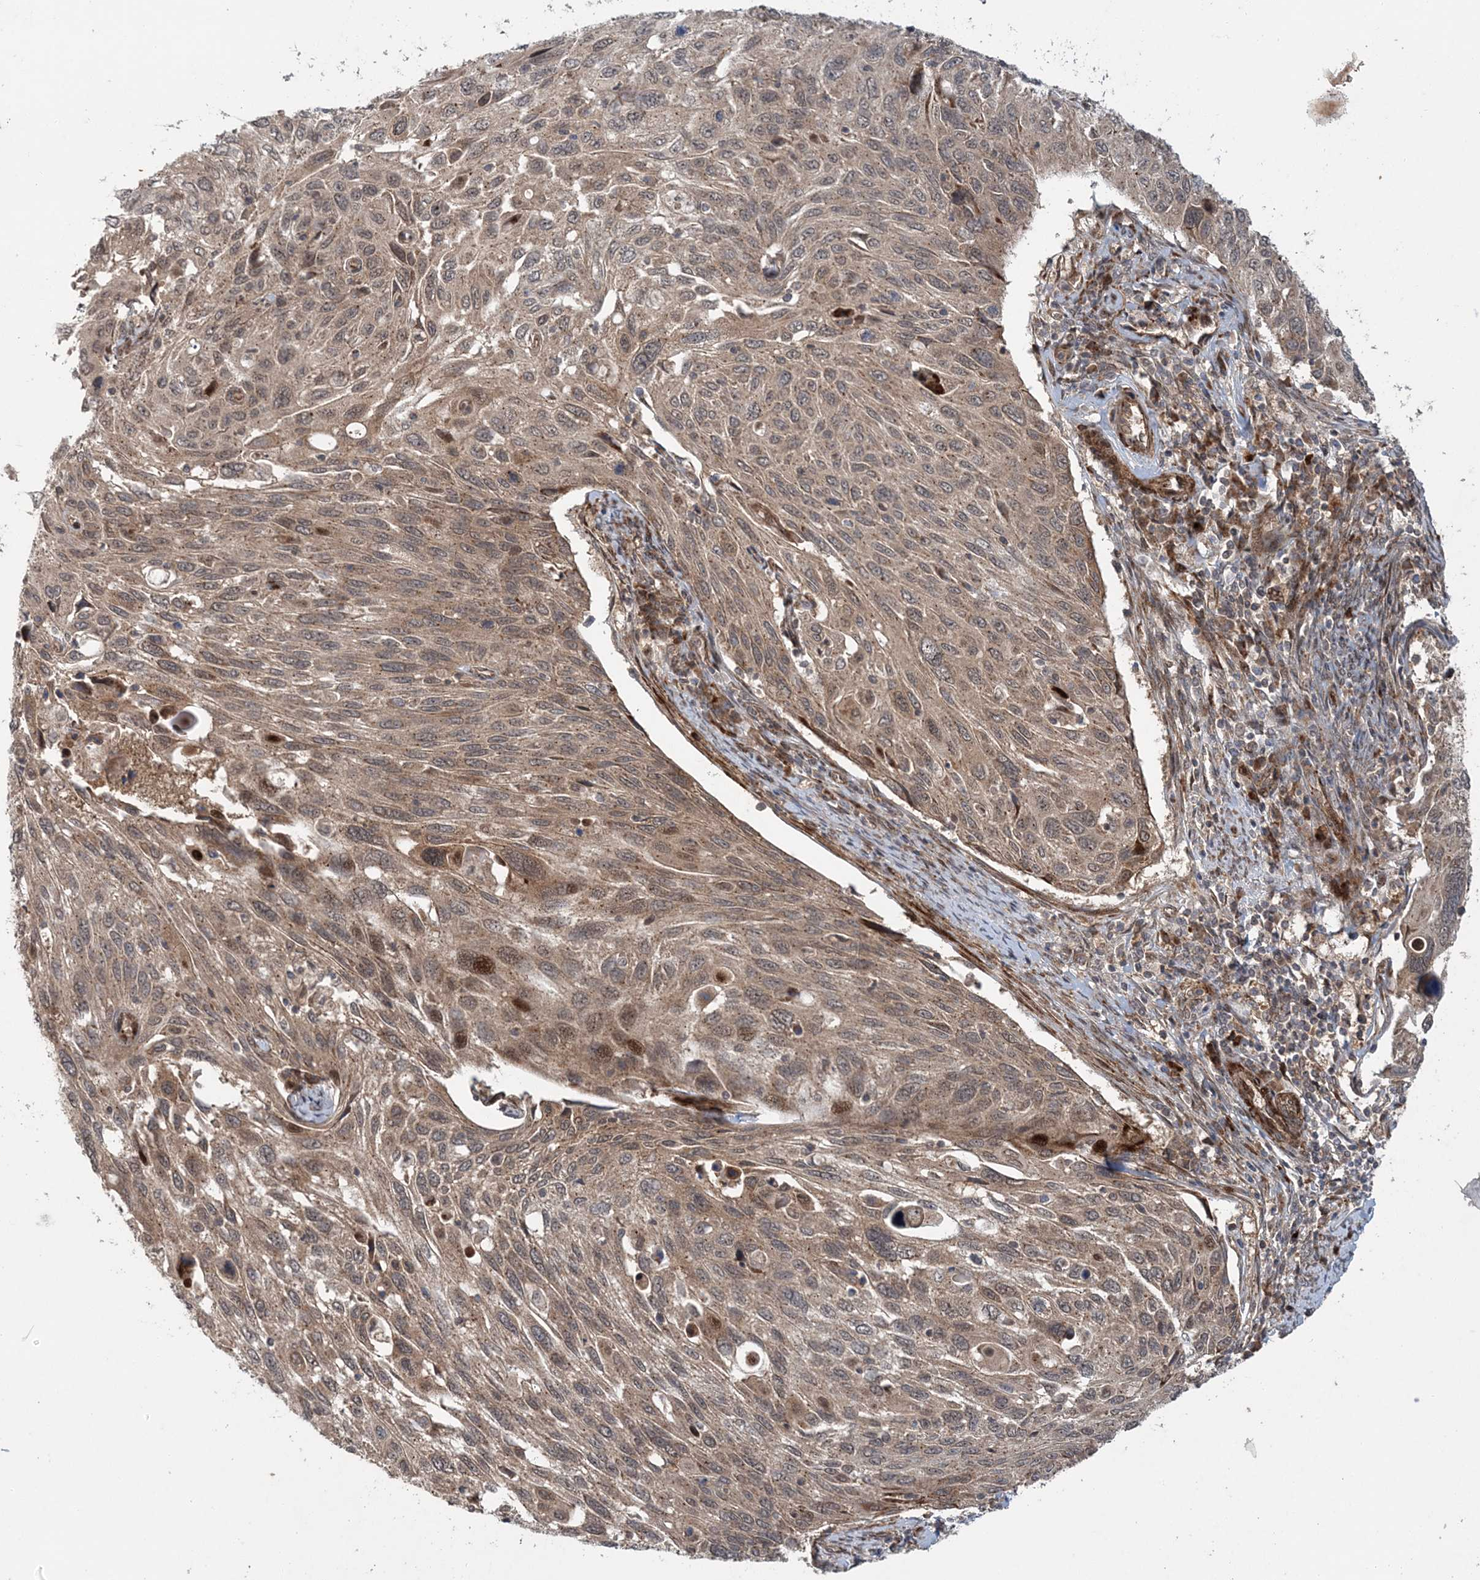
{"staining": {"intensity": "weak", "quantity": ">75%", "location": "cytoplasmic/membranous,nuclear"}, "tissue": "cervical cancer", "cell_type": "Tumor cells", "image_type": "cancer", "snomed": [{"axis": "morphology", "description": "Squamous cell carcinoma, NOS"}, {"axis": "topography", "description": "Cervix"}], "caption": "Immunohistochemistry (IHC) image of human cervical cancer stained for a protein (brown), which shows low levels of weak cytoplasmic/membranous and nuclear staining in approximately >75% of tumor cells.", "gene": "UBTD2", "patient": {"sex": "female", "age": 70}}